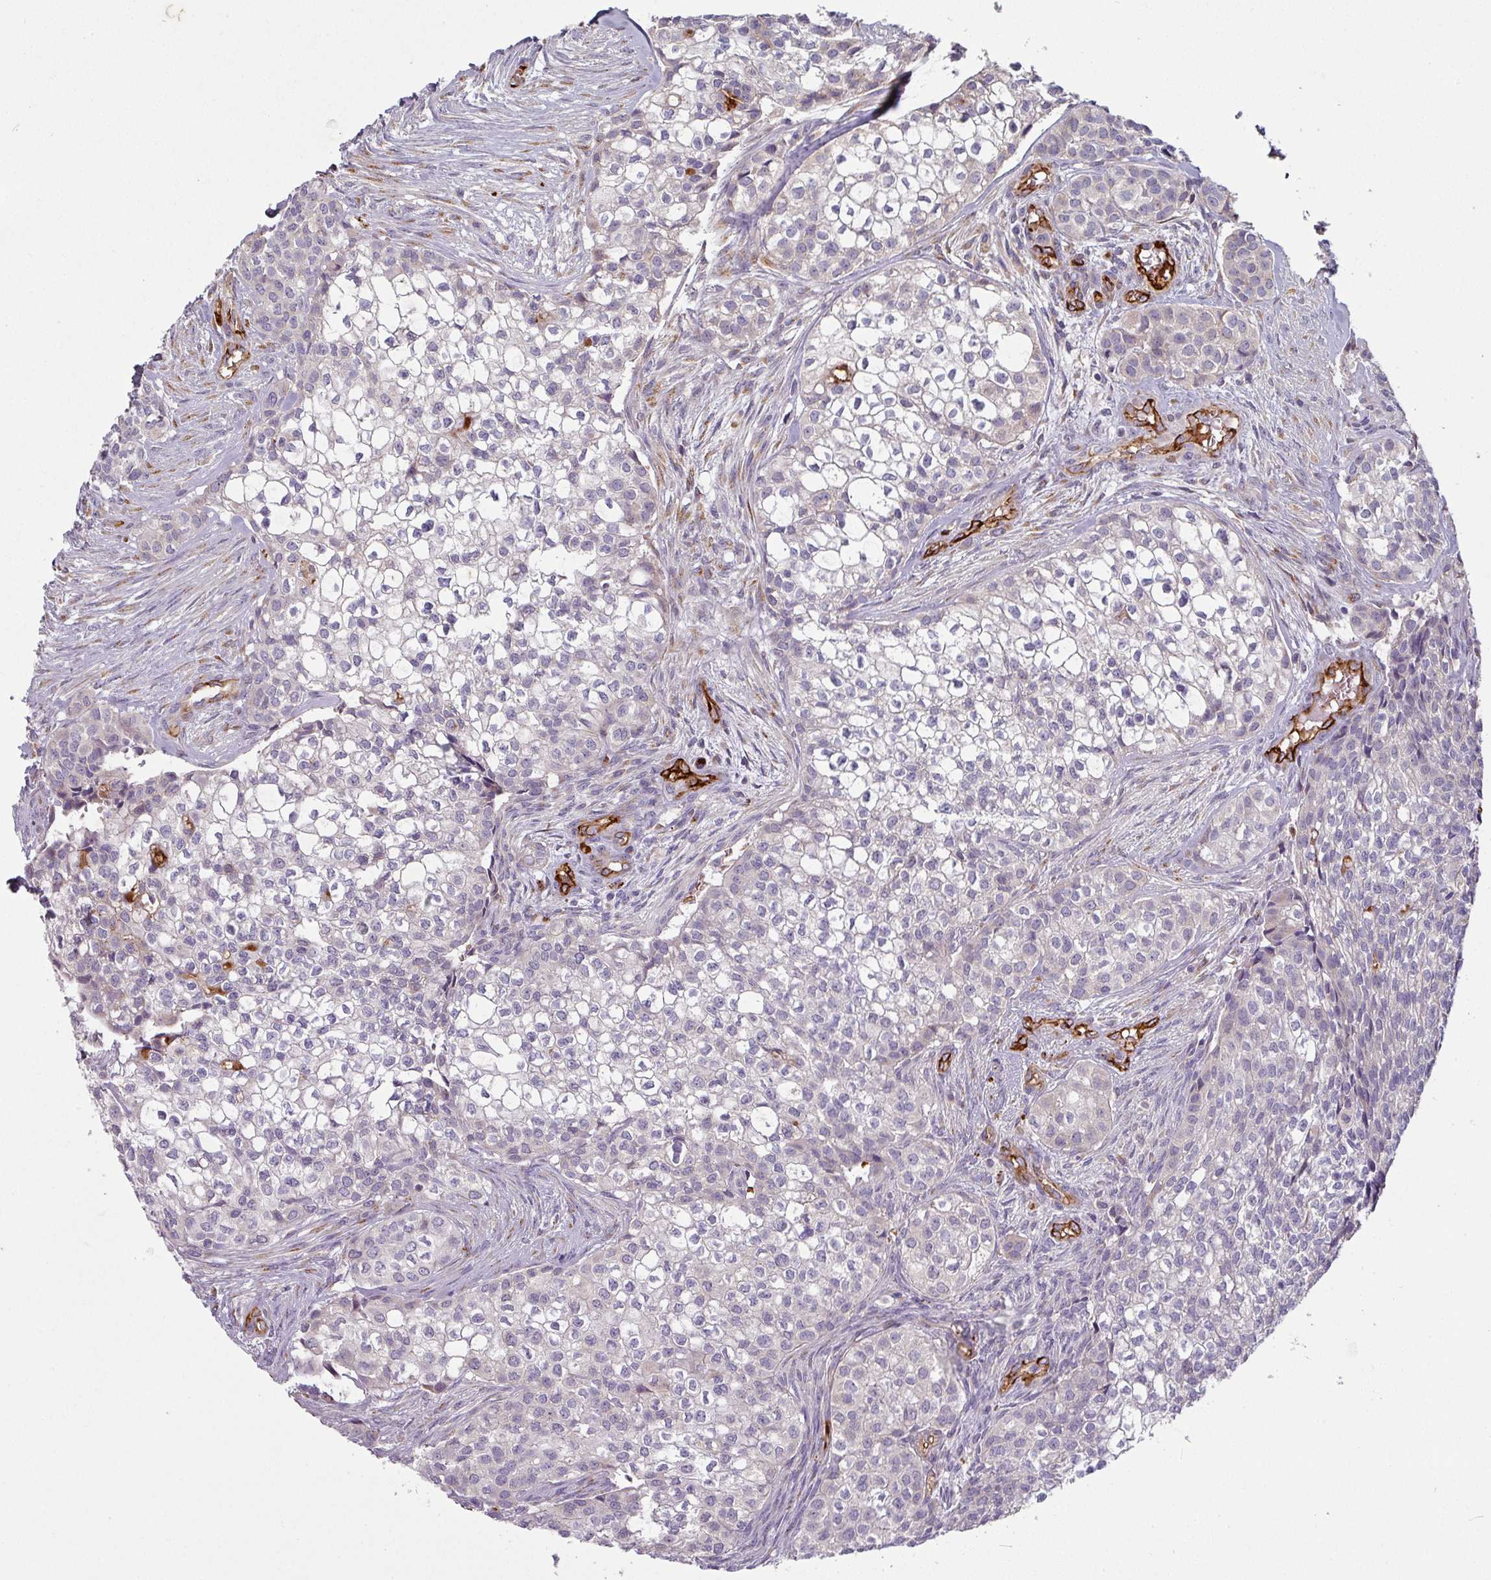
{"staining": {"intensity": "negative", "quantity": "none", "location": "none"}, "tissue": "head and neck cancer", "cell_type": "Tumor cells", "image_type": "cancer", "snomed": [{"axis": "morphology", "description": "Adenocarcinoma, NOS"}, {"axis": "topography", "description": "Head-Neck"}], "caption": "This is a image of immunohistochemistry staining of head and neck adenocarcinoma, which shows no staining in tumor cells.", "gene": "PRODH2", "patient": {"sex": "male", "age": 81}}